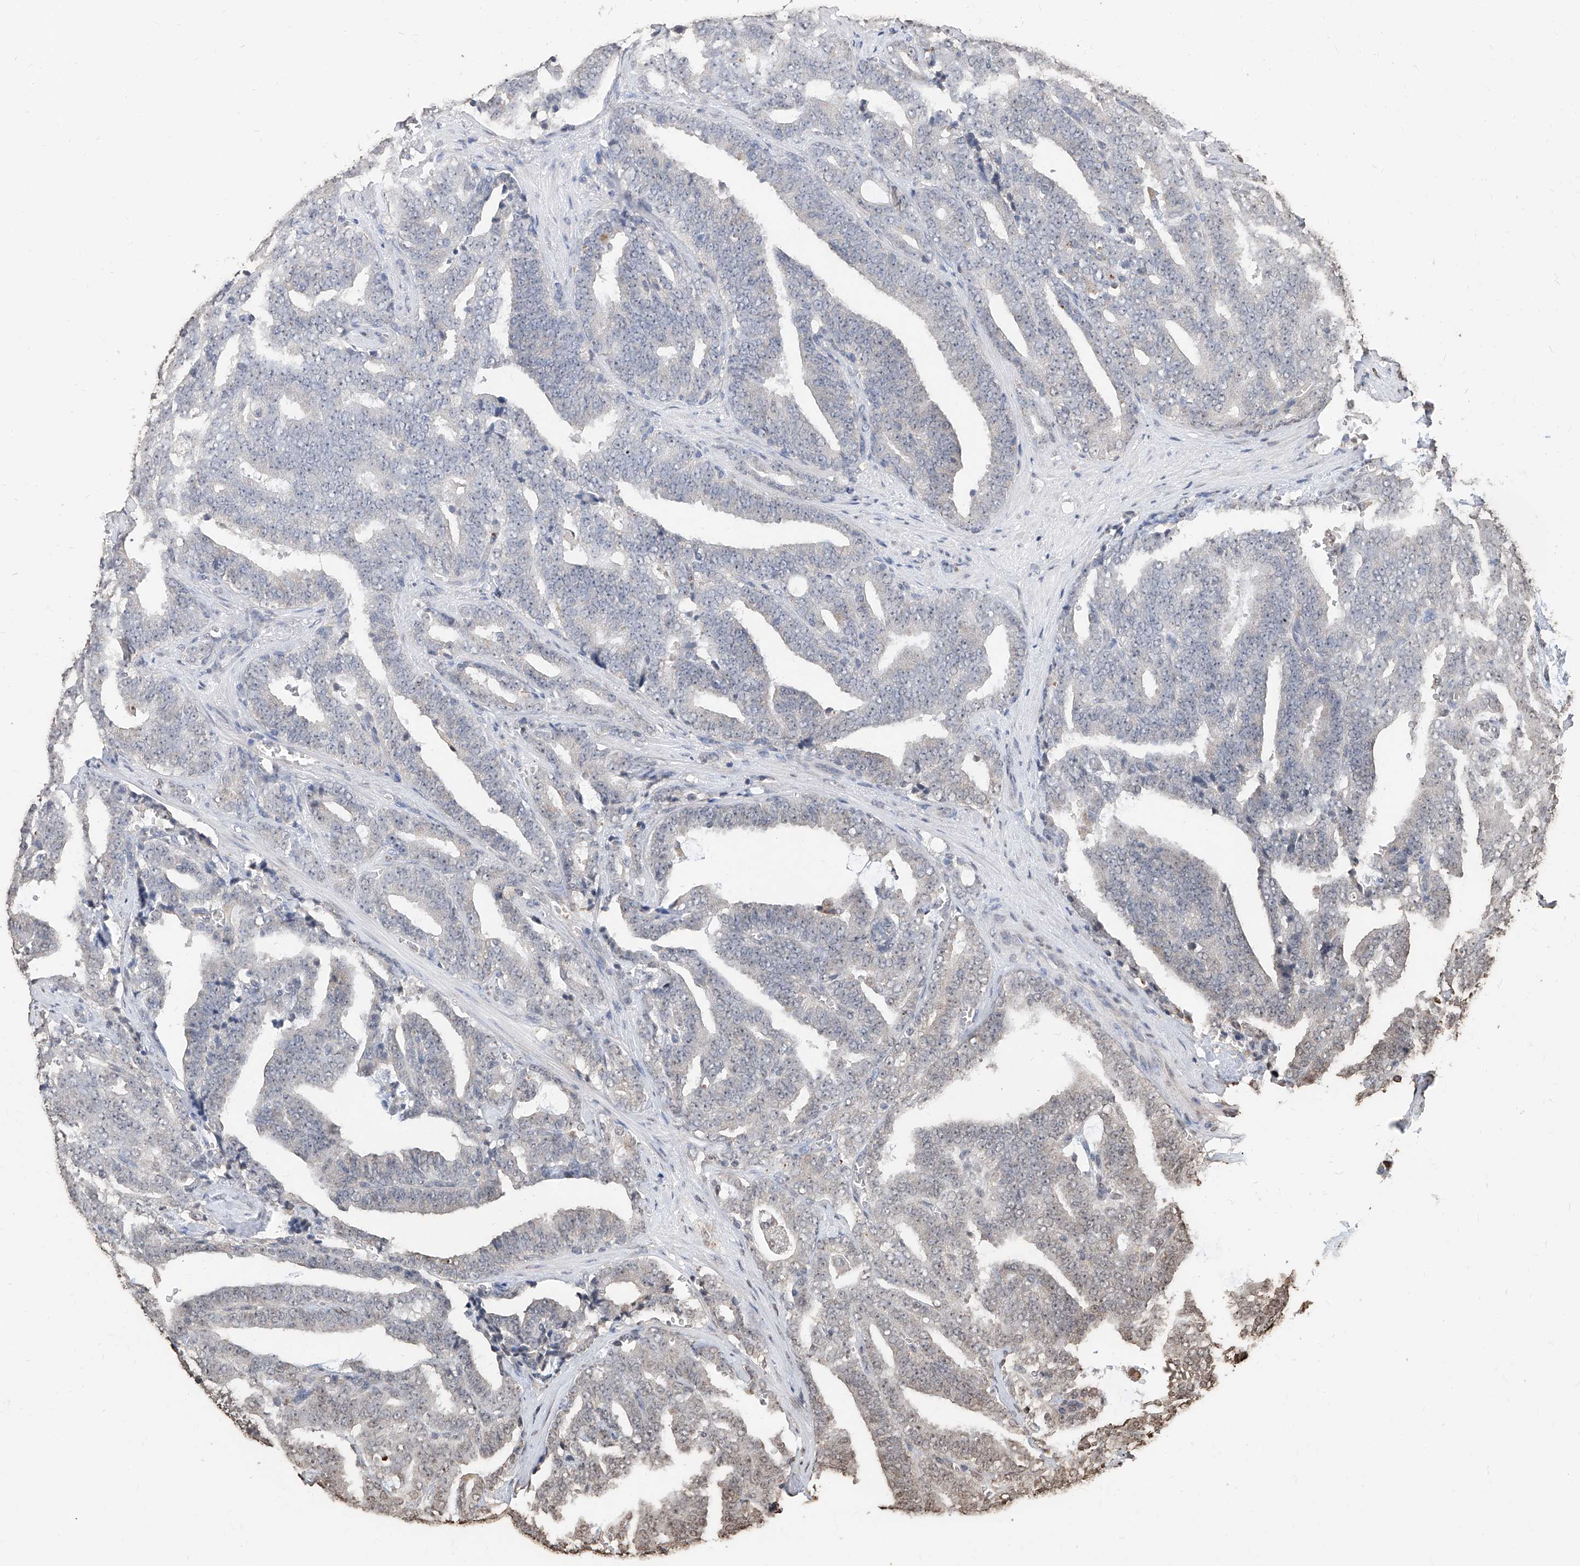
{"staining": {"intensity": "weak", "quantity": "<25%", "location": "nuclear"}, "tissue": "prostate cancer", "cell_type": "Tumor cells", "image_type": "cancer", "snomed": [{"axis": "morphology", "description": "Adenocarcinoma, High grade"}, {"axis": "topography", "description": "Prostate and seminal vesicle, NOS"}], "caption": "This is an immunohistochemistry micrograph of human prostate cancer (high-grade adenocarcinoma). There is no positivity in tumor cells.", "gene": "RP9", "patient": {"sex": "male", "age": 67}}